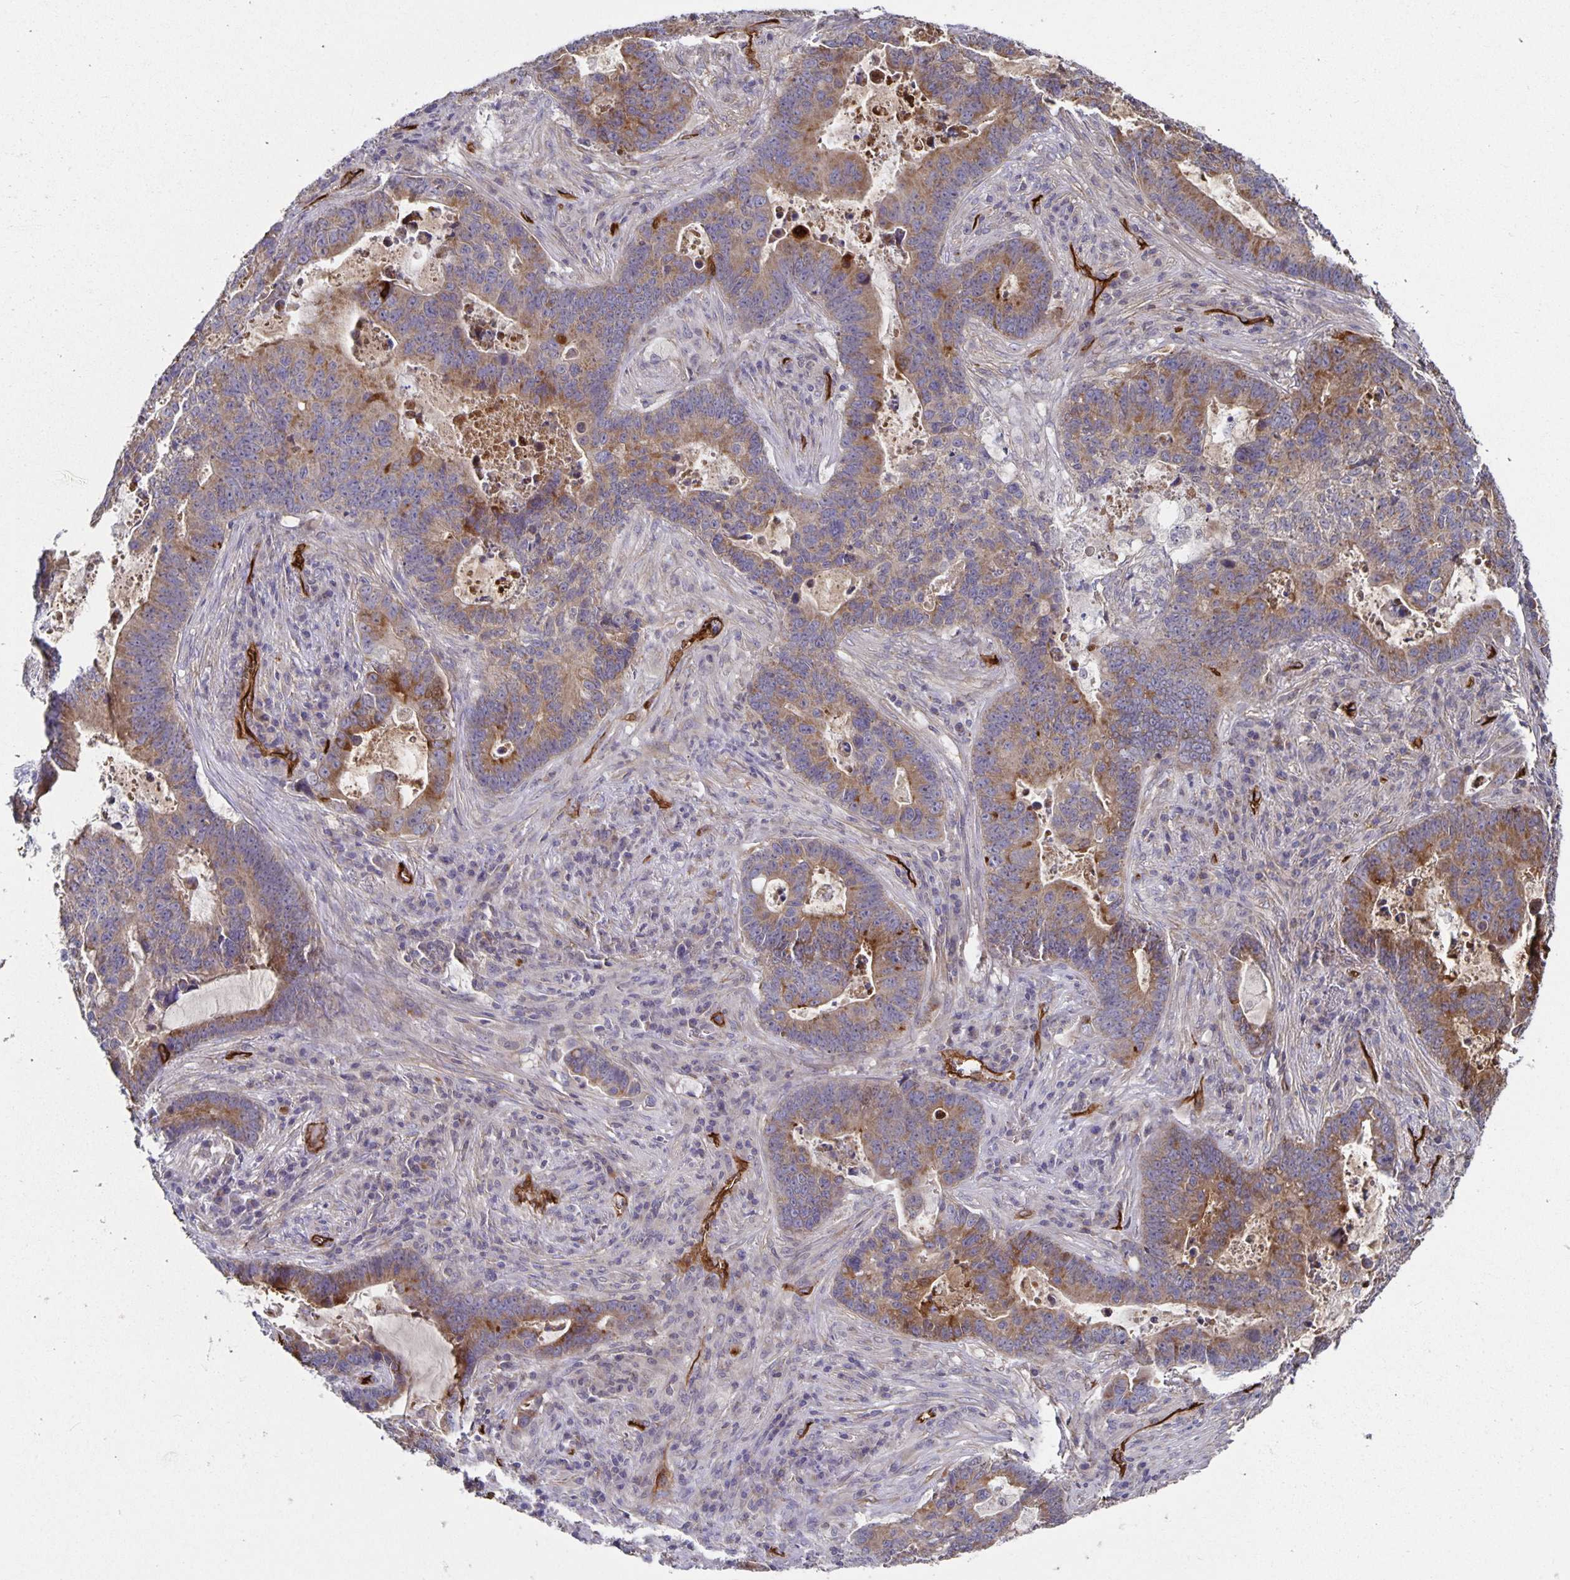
{"staining": {"intensity": "moderate", "quantity": "25%-75%", "location": "cytoplasmic/membranous"}, "tissue": "lung cancer", "cell_type": "Tumor cells", "image_type": "cancer", "snomed": [{"axis": "morphology", "description": "Aneuploidy"}, {"axis": "morphology", "description": "Adenocarcinoma, NOS"}, {"axis": "morphology", "description": "Adenocarcinoma primary or metastatic"}, {"axis": "topography", "description": "Lung"}], "caption": "IHC of human lung cancer (adenocarcinoma primary or metastatic) exhibits medium levels of moderate cytoplasmic/membranous staining in about 25%-75% of tumor cells.", "gene": "PODXL", "patient": {"sex": "female", "age": 75}}